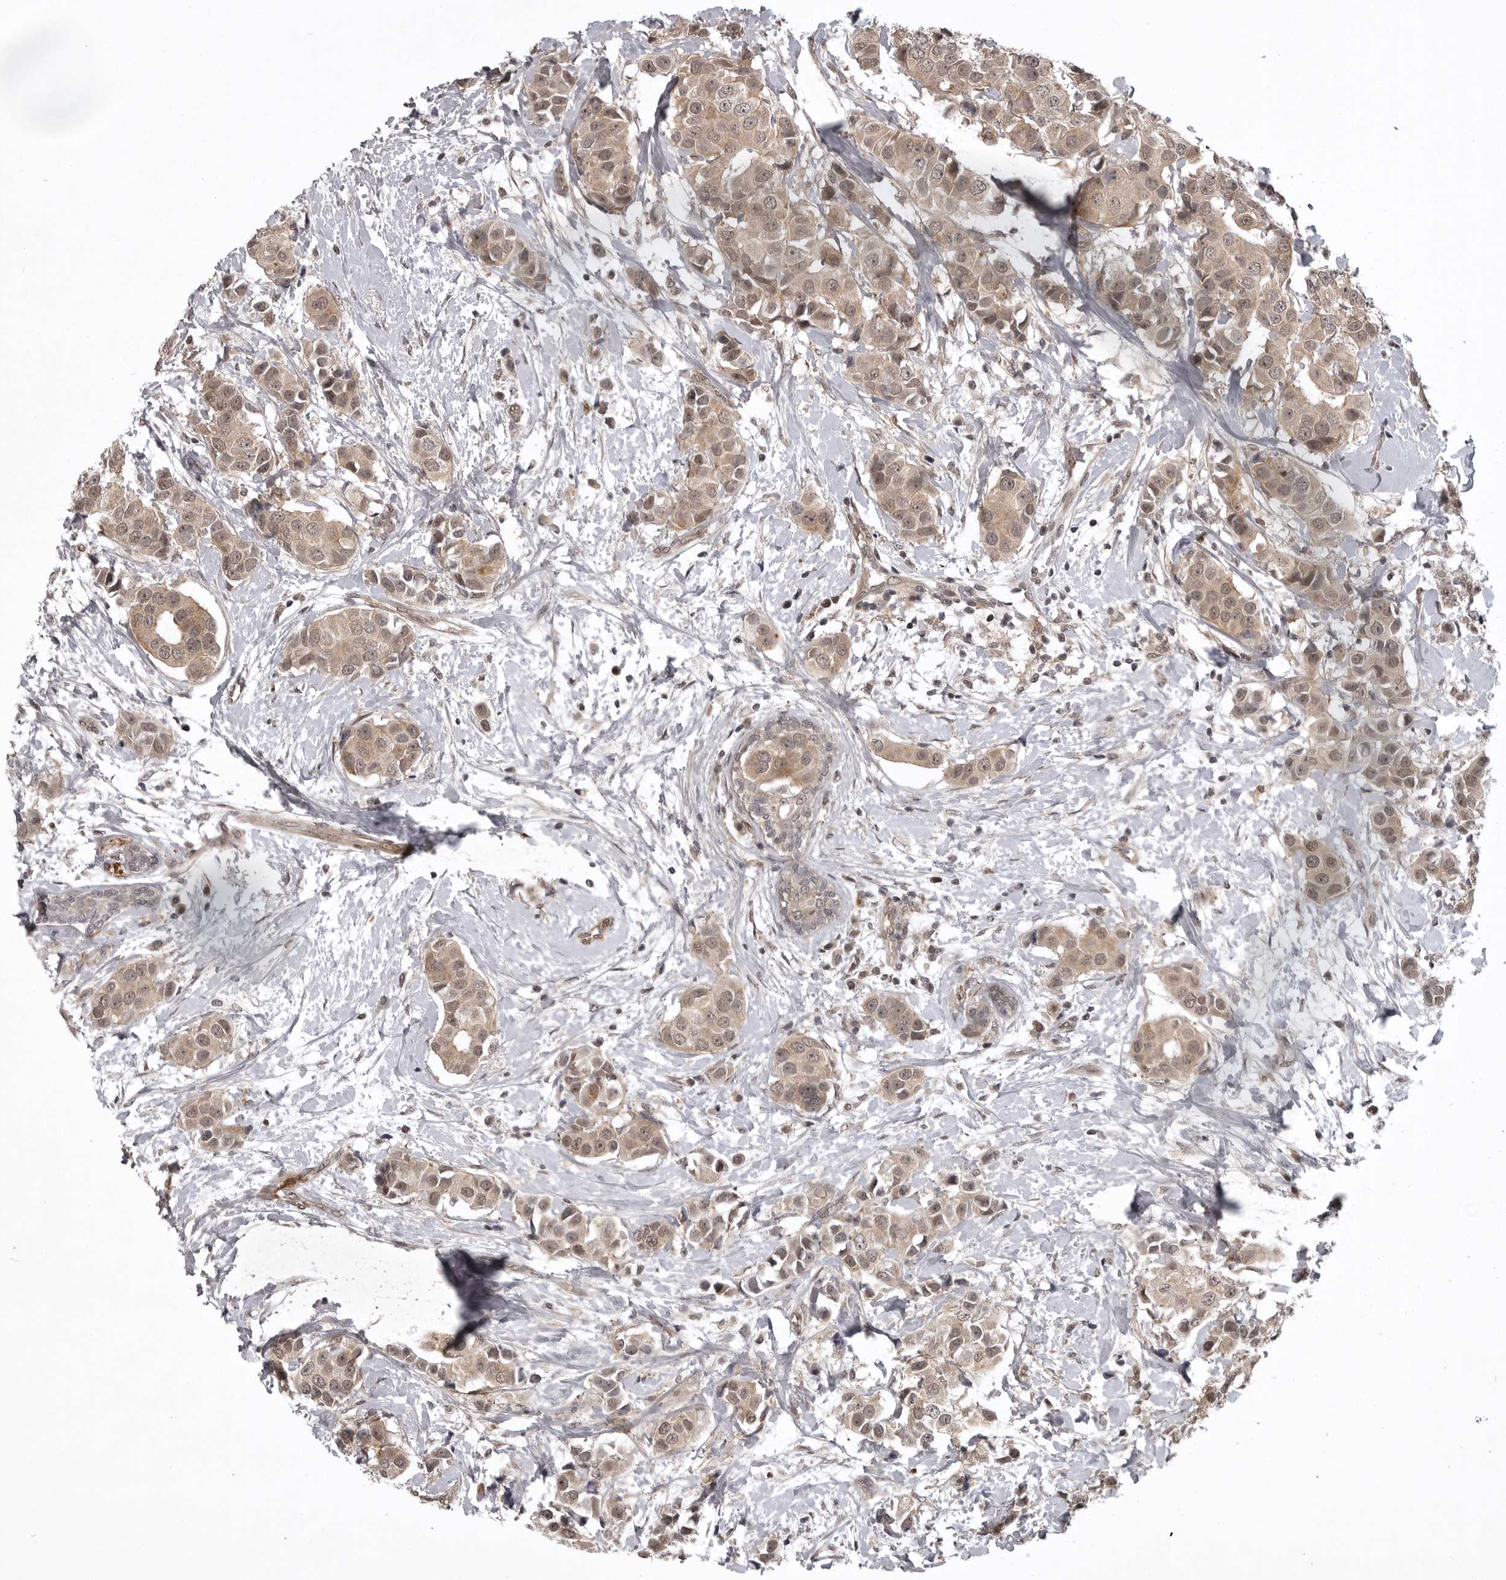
{"staining": {"intensity": "weak", "quantity": ">75%", "location": "cytoplasmic/membranous,nuclear"}, "tissue": "breast cancer", "cell_type": "Tumor cells", "image_type": "cancer", "snomed": [{"axis": "morphology", "description": "Normal tissue, NOS"}, {"axis": "morphology", "description": "Duct carcinoma"}, {"axis": "topography", "description": "Breast"}], "caption": "This histopathology image shows IHC staining of human breast infiltrating ductal carcinoma, with low weak cytoplasmic/membranous and nuclear expression in approximately >75% of tumor cells.", "gene": "SNX16", "patient": {"sex": "female", "age": 39}}